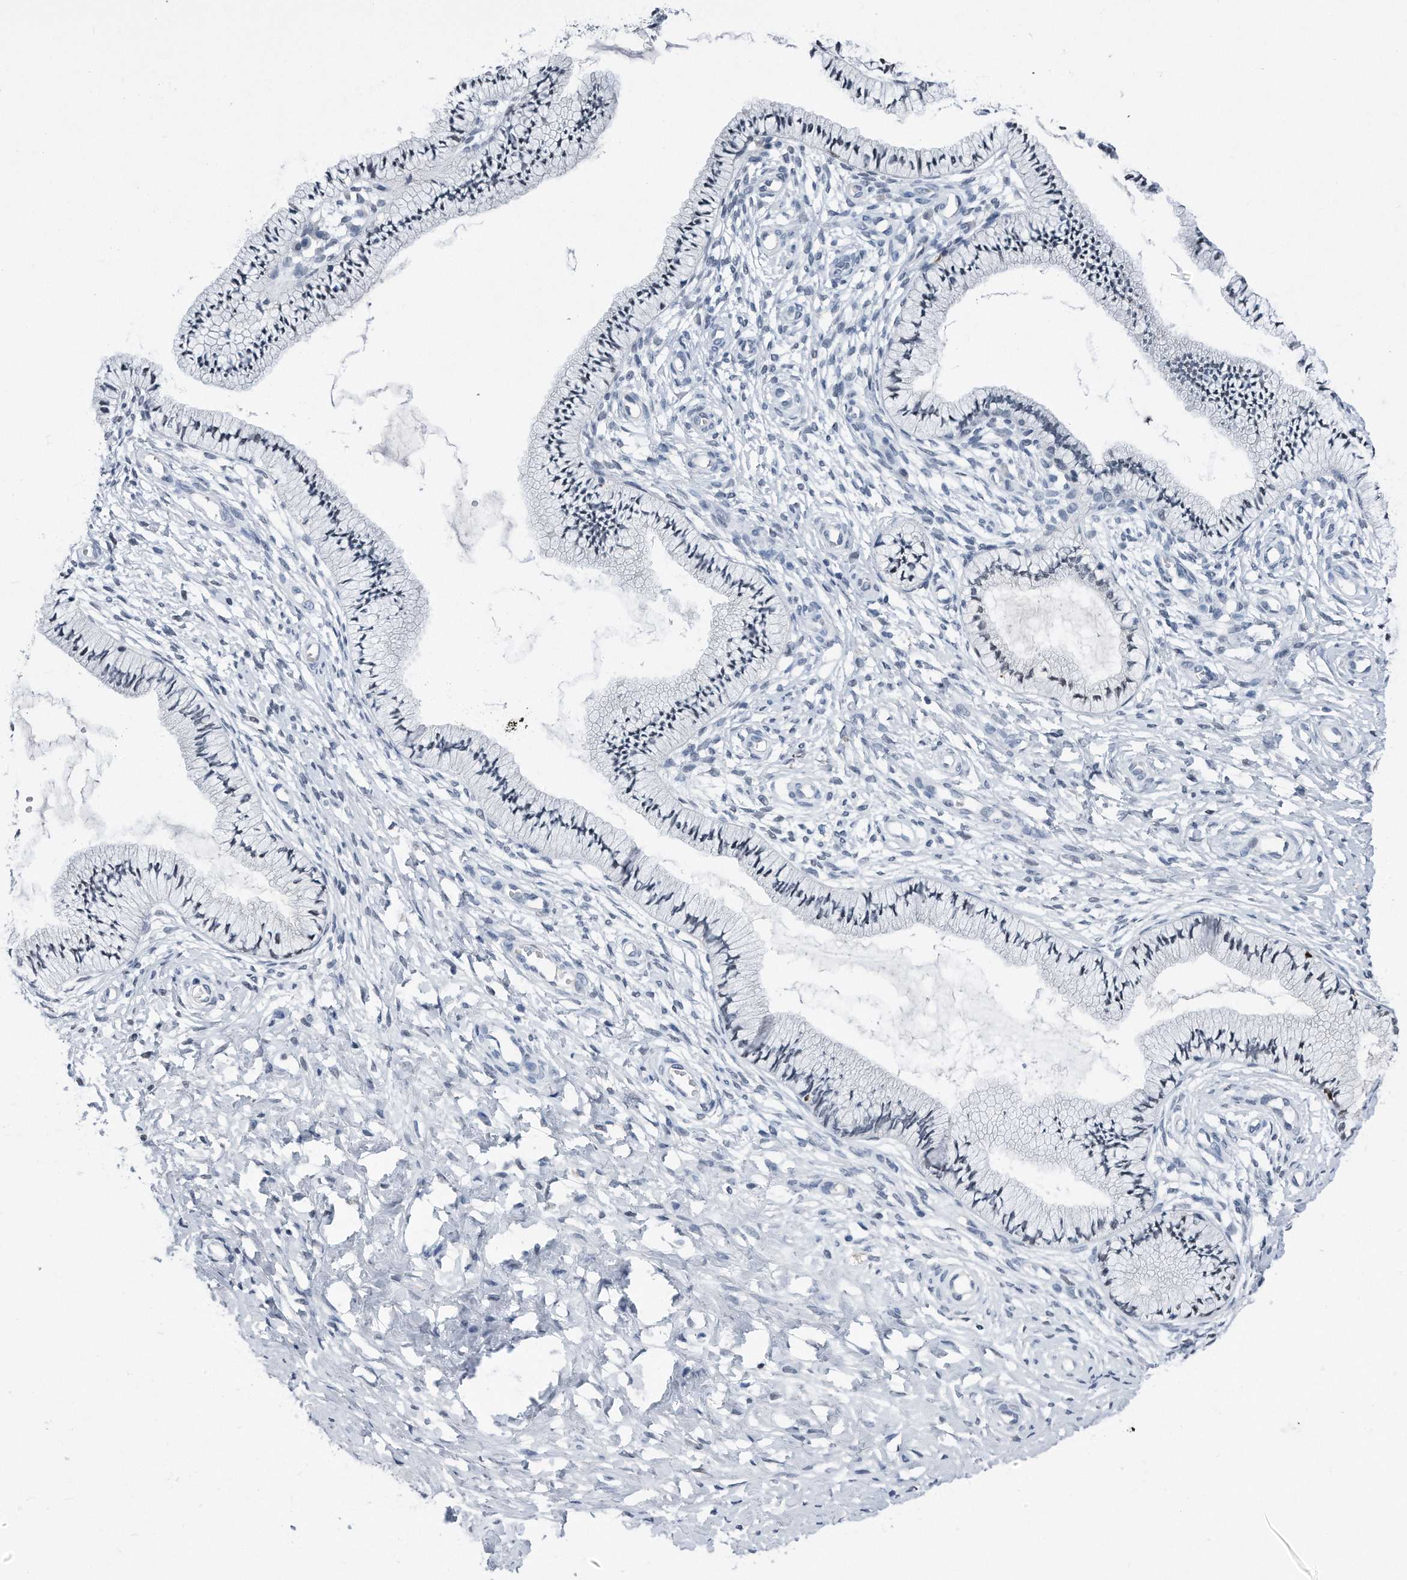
{"staining": {"intensity": "negative", "quantity": "none", "location": "none"}, "tissue": "cervix", "cell_type": "Glandular cells", "image_type": "normal", "snomed": [{"axis": "morphology", "description": "Normal tissue, NOS"}, {"axis": "topography", "description": "Cervix"}], "caption": "IHC histopathology image of benign cervix stained for a protein (brown), which reveals no positivity in glandular cells. Brightfield microscopy of IHC stained with DAB (brown) and hematoxylin (blue), captured at high magnification.", "gene": "PCNA", "patient": {"sex": "female", "age": 36}}